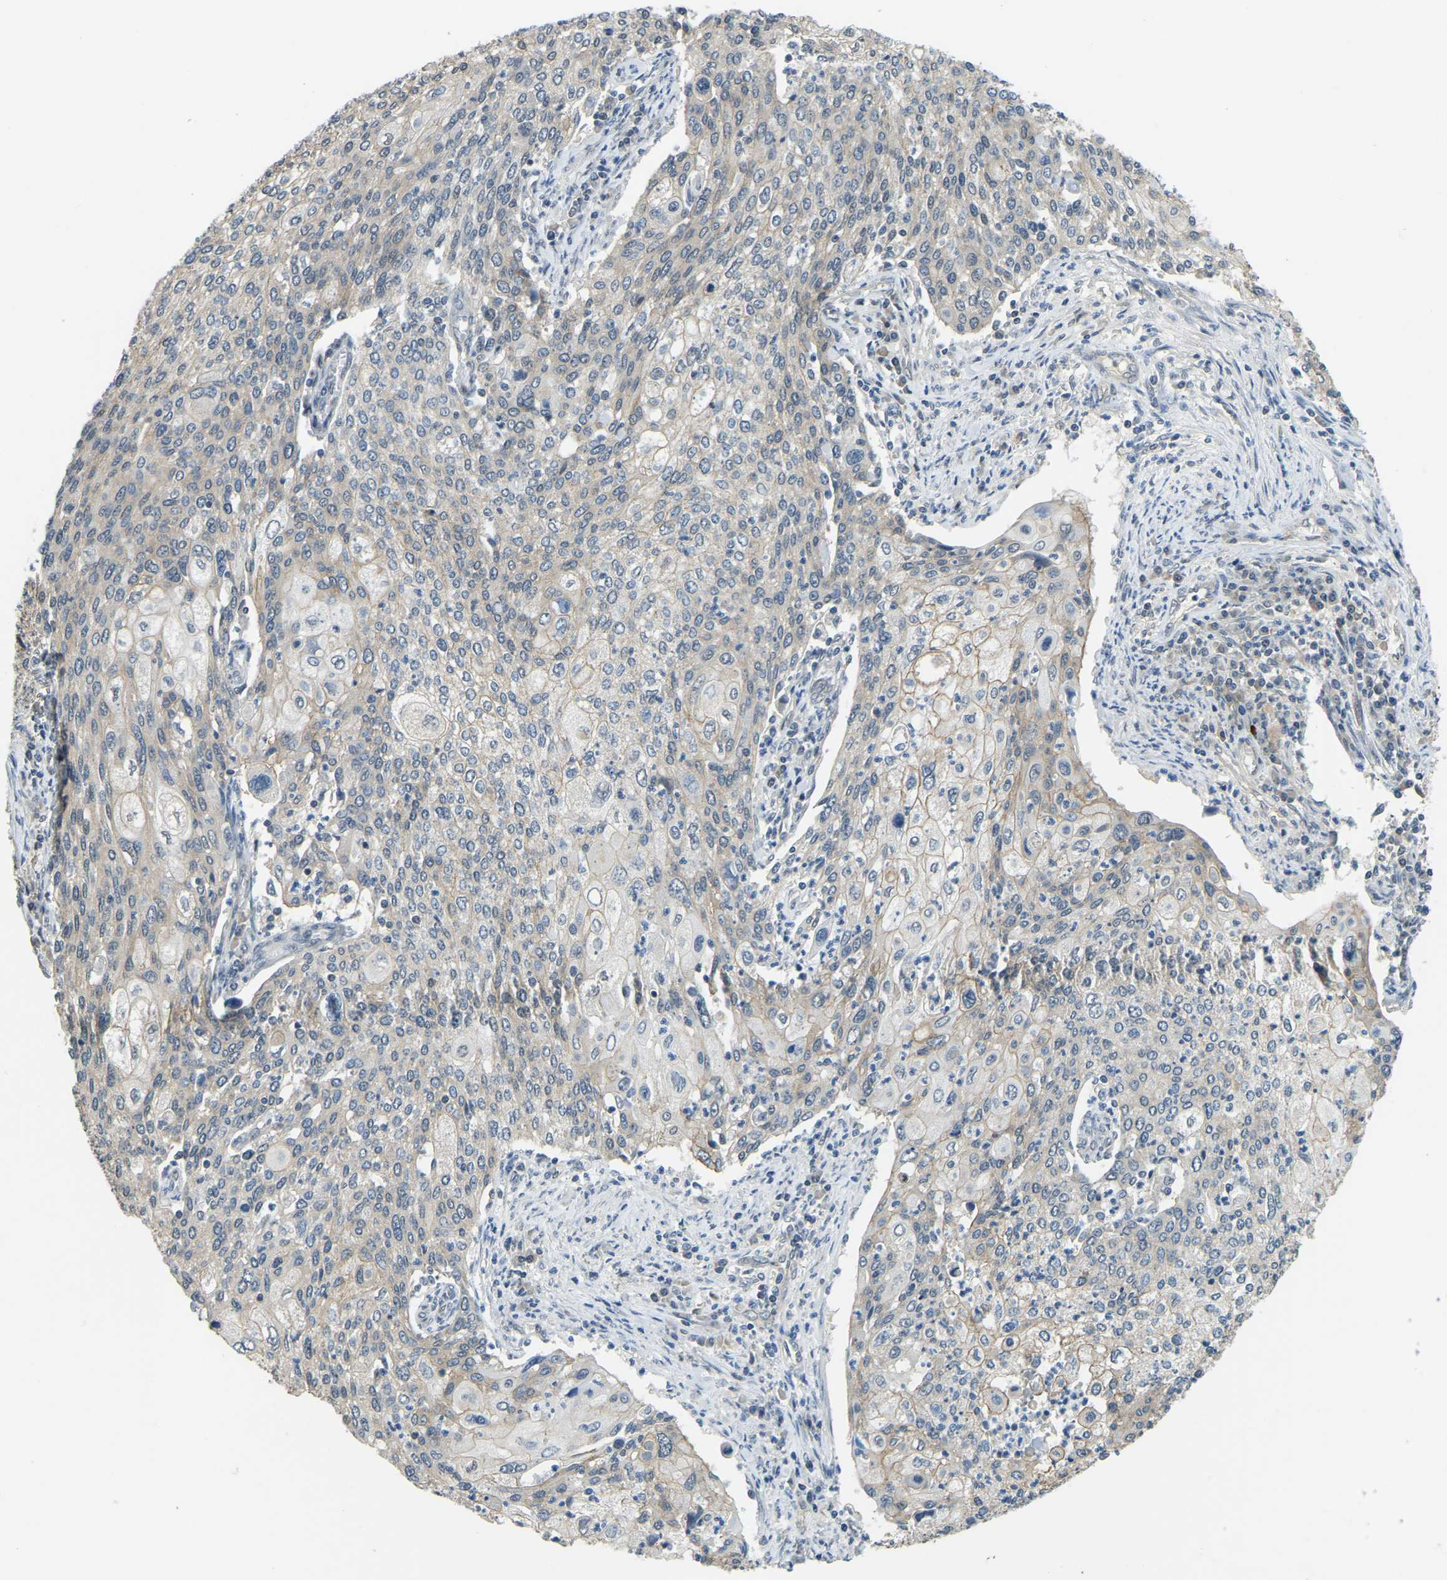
{"staining": {"intensity": "weak", "quantity": "<25%", "location": "cytoplasmic/membranous"}, "tissue": "cervical cancer", "cell_type": "Tumor cells", "image_type": "cancer", "snomed": [{"axis": "morphology", "description": "Squamous cell carcinoma, NOS"}, {"axis": "topography", "description": "Cervix"}], "caption": "This is an immunohistochemistry micrograph of cervical cancer. There is no positivity in tumor cells.", "gene": "AHNAK", "patient": {"sex": "female", "age": 40}}